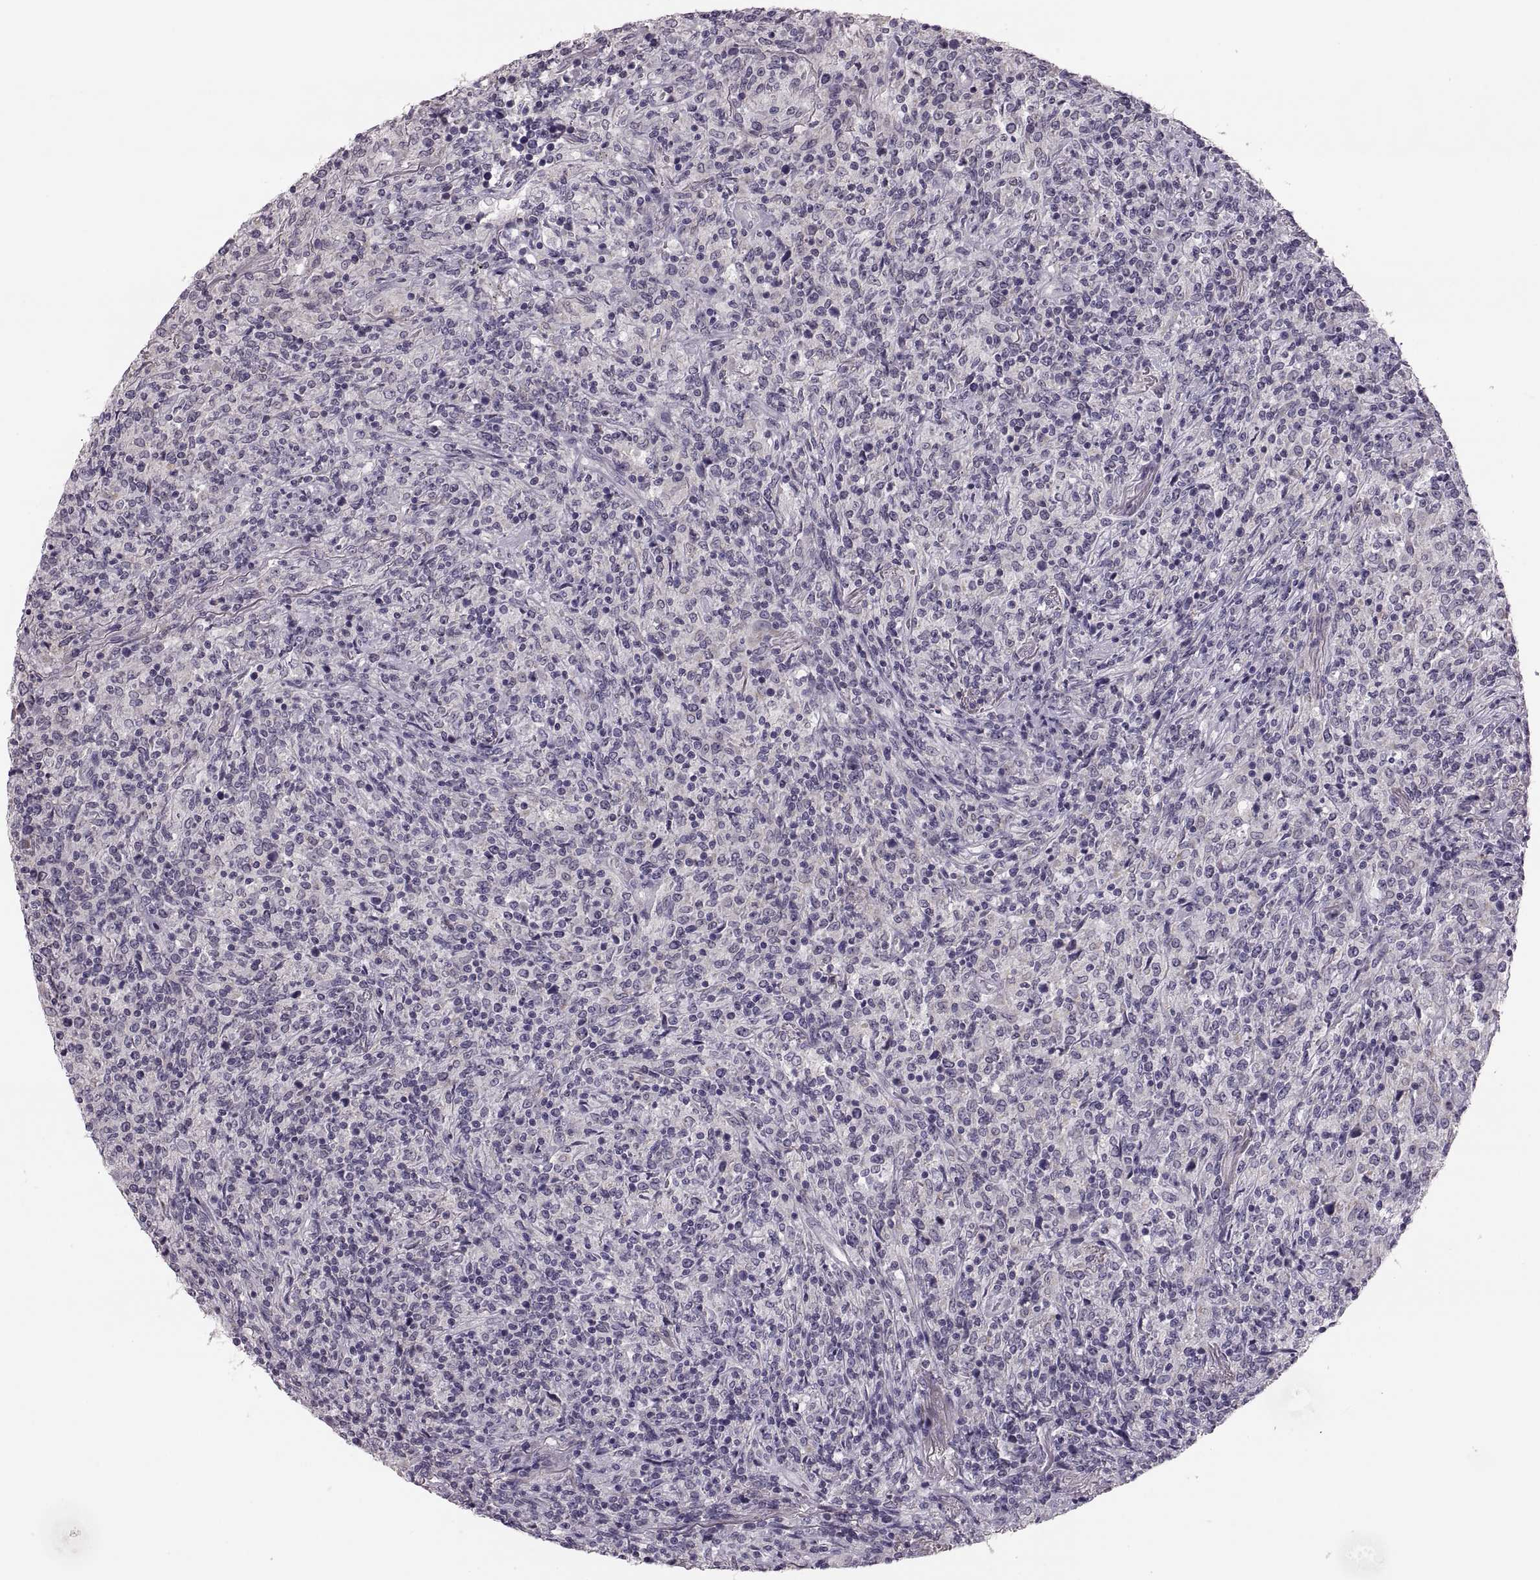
{"staining": {"intensity": "negative", "quantity": "none", "location": "none"}, "tissue": "lymphoma", "cell_type": "Tumor cells", "image_type": "cancer", "snomed": [{"axis": "morphology", "description": "Malignant lymphoma, non-Hodgkin's type, High grade"}, {"axis": "topography", "description": "Lung"}], "caption": "Tumor cells are negative for protein expression in human lymphoma.", "gene": "ADH6", "patient": {"sex": "male", "age": 79}}